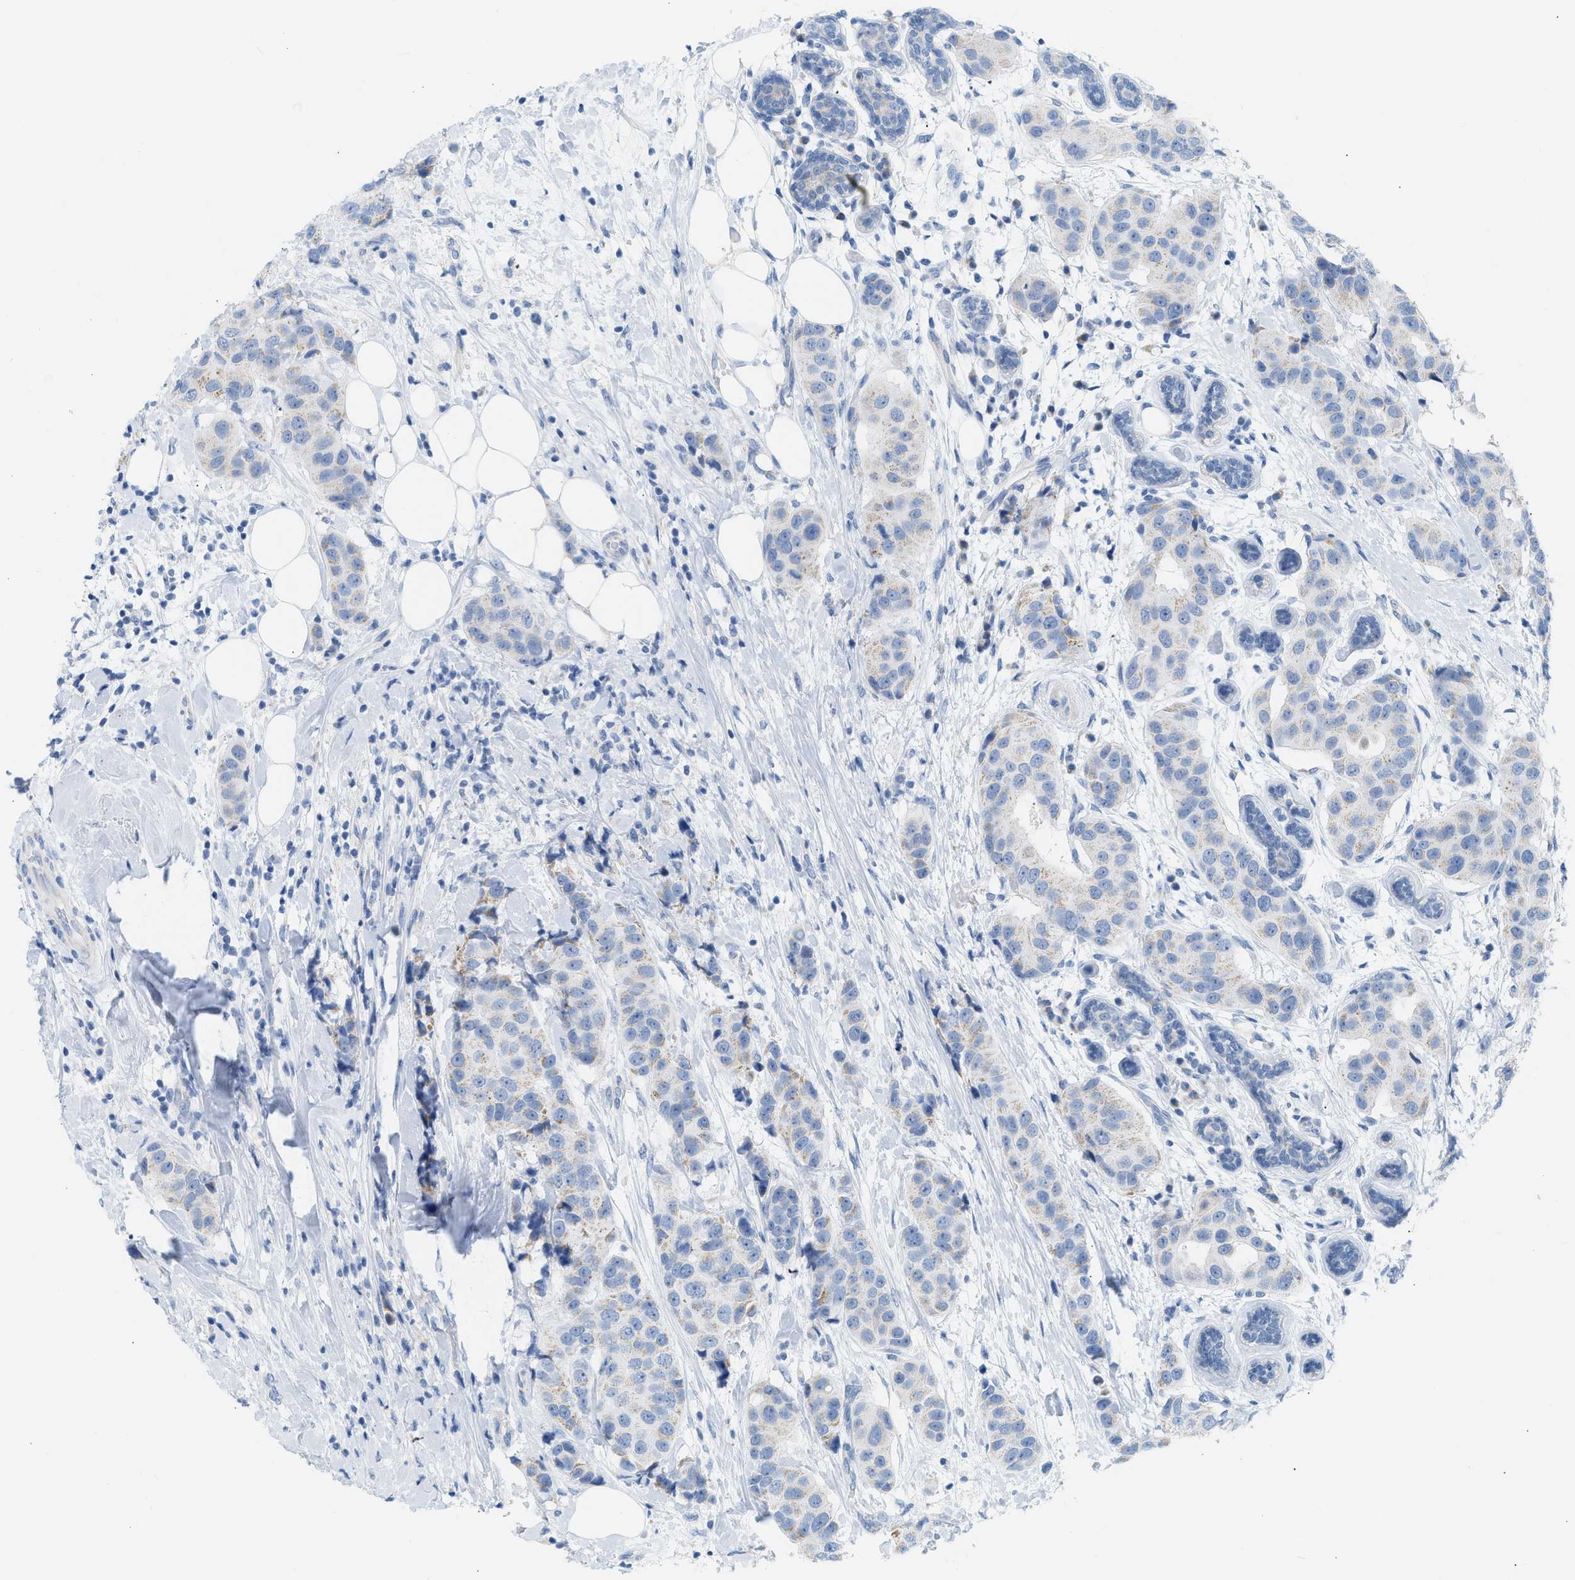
{"staining": {"intensity": "weak", "quantity": "<25%", "location": "cytoplasmic/membranous"}, "tissue": "breast cancer", "cell_type": "Tumor cells", "image_type": "cancer", "snomed": [{"axis": "morphology", "description": "Normal tissue, NOS"}, {"axis": "morphology", "description": "Duct carcinoma"}, {"axis": "topography", "description": "Breast"}], "caption": "This micrograph is of breast cancer stained with IHC to label a protein in brown with the nuclei are counter-stained blue. There is no staining in tumor cells.", "gene": "NDUFS8", "patient": {"sex": "female", "age": 39}}